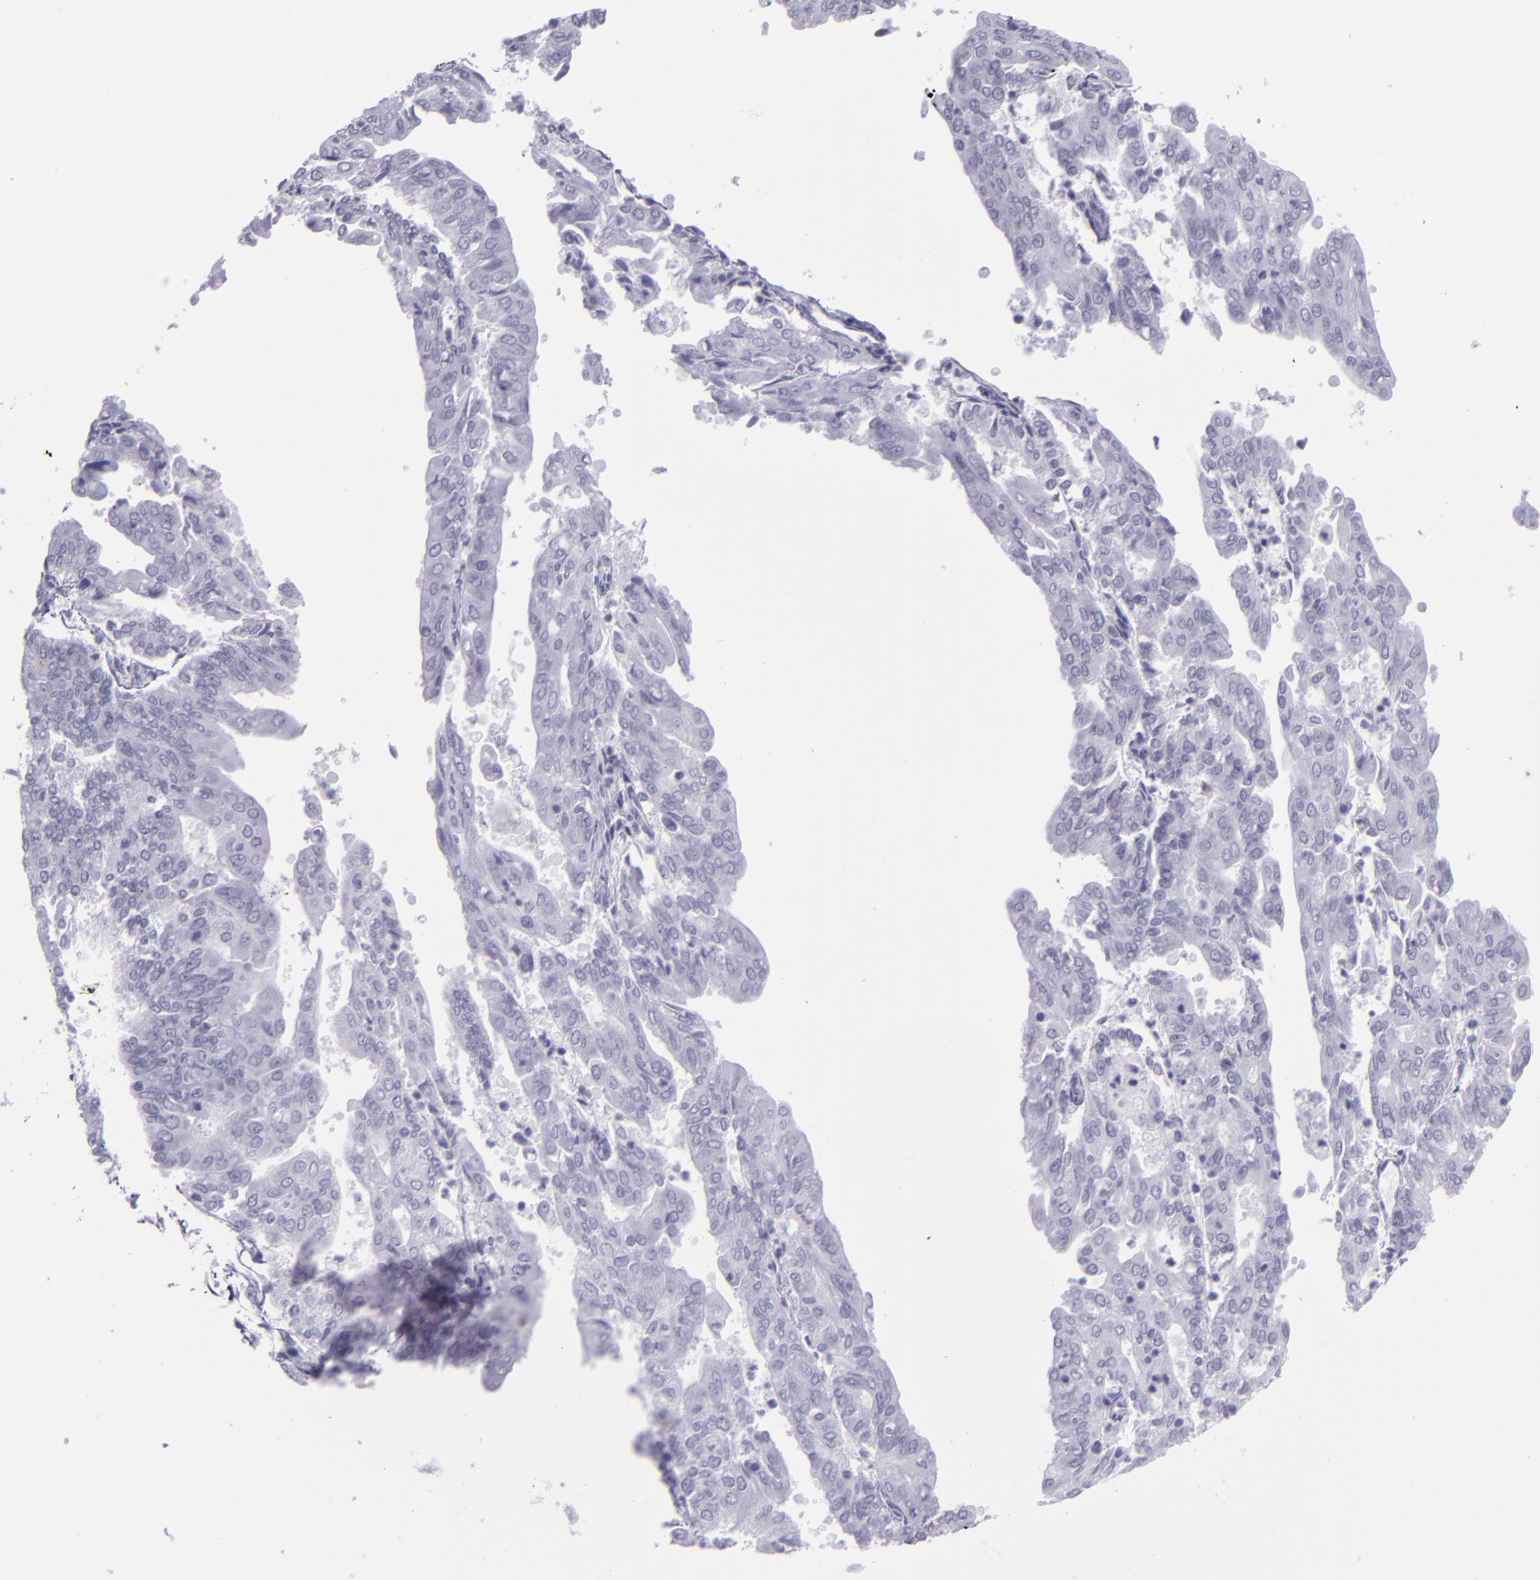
{"staining": {"intensity": "negative", "quantity": "none", "location": "none"}, "tissue": "endometrial cancer", "cell_type": "Tumor cells", "image_type": "cancer", "snomed": [{"axis": "morphology", "description": "Adenocarcinoma, NOS"}, {"axis": "topography", "description": "Endometrium"}], "caption": "The immunohistochemistry micrograph has no significant positivity in tumor cells of endometrial cancer tissue. (Stains: DAB (3,3'-diaminobenzidine) immunohistochemistry with hematoxylin counter stain, Microscopy: brightfield microscopy at high magnification).", "gene": "MUC6", "patient": {"sex": "female", "age": 79}}